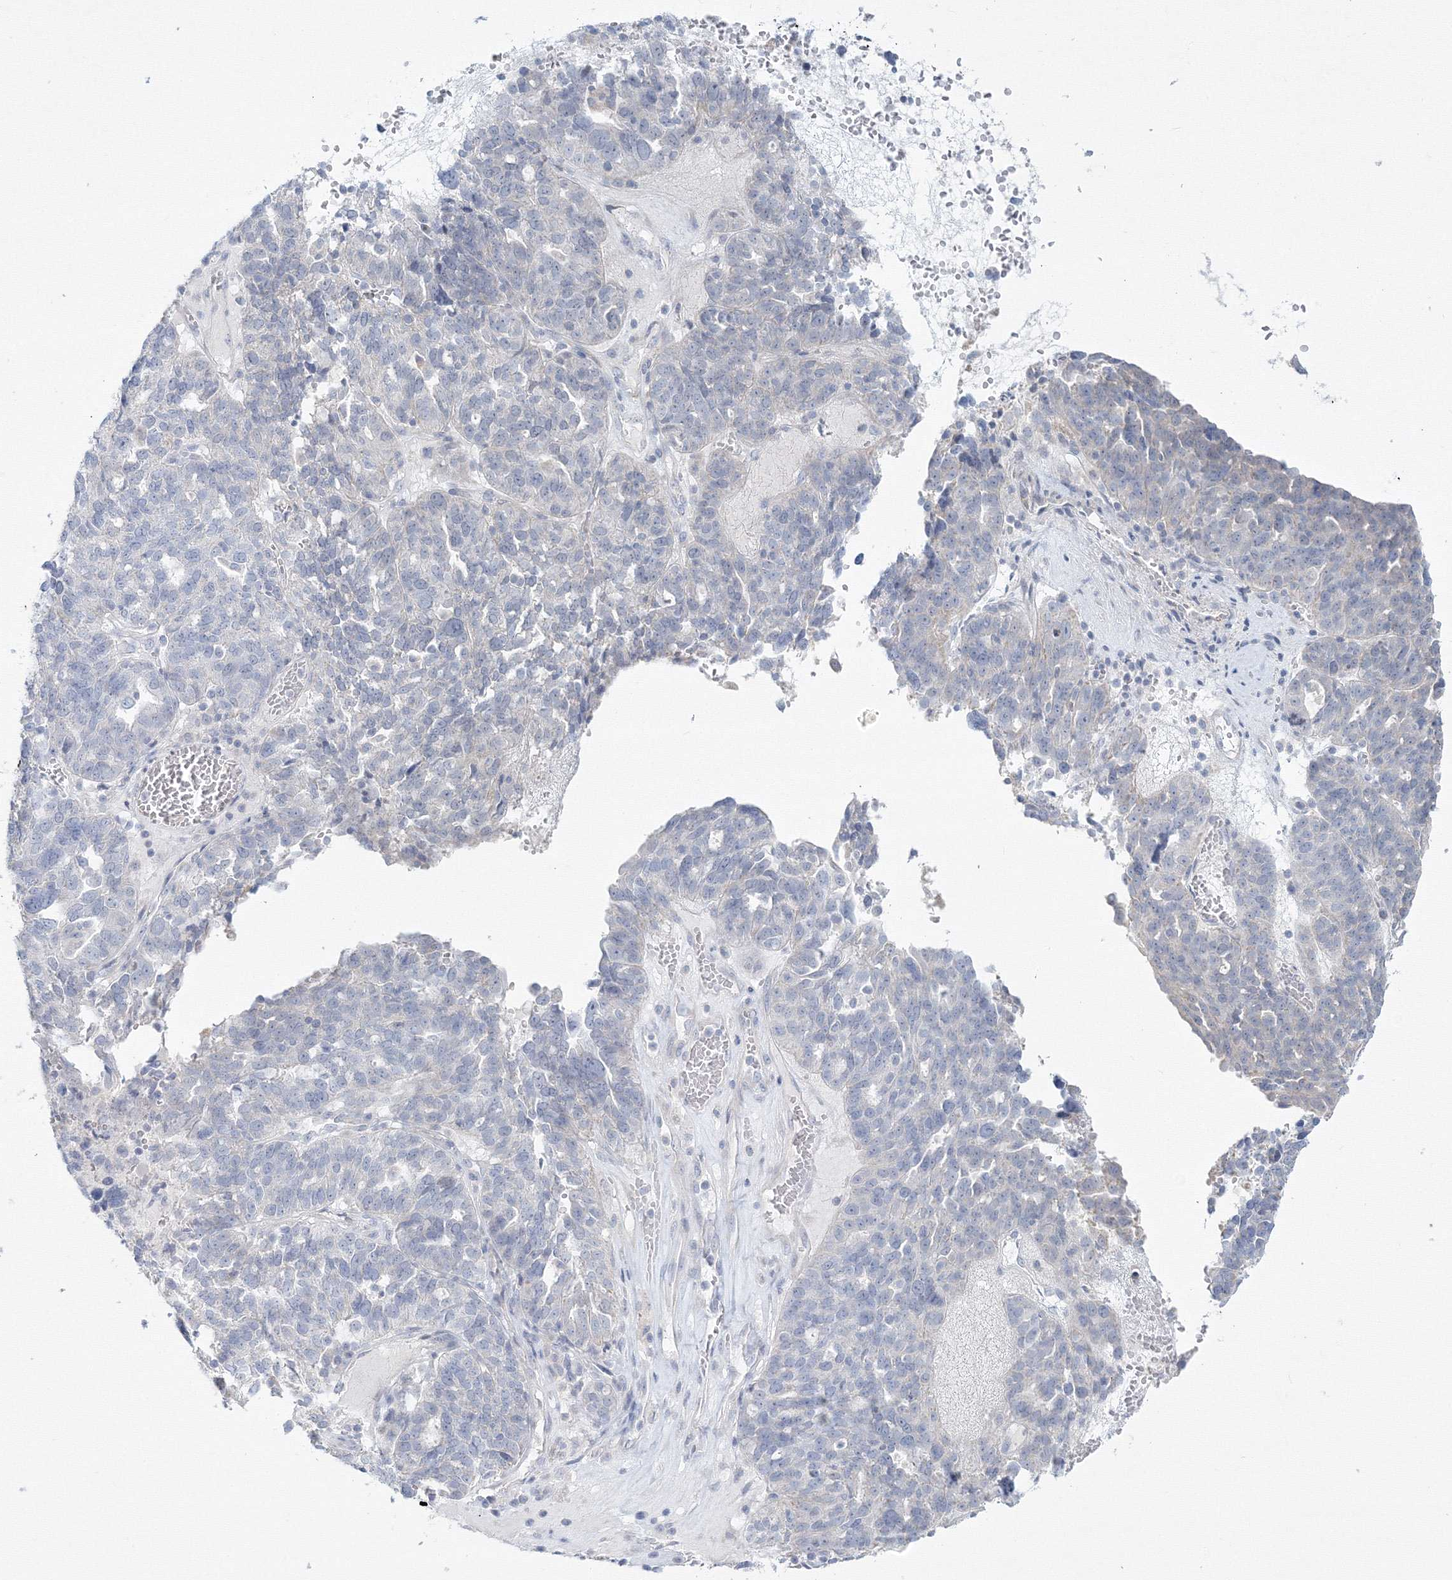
{"staining": {"intensity": "negative", "quantity": "none", "location": "none"}, "tissue": "ovarian cancer", "cell_type": "Tumor cells", "image_type": "cancer", "snomed": [{"axis": "morphology", "description": "Cystadenocarcinoma, serous, NOS"}, {"axis": "topography", "description": "Ovary"}], "caption": "Tumor cells show no significant staining in ovarian cancer (serous cystadenocarcinoma). Nuclei are stained in blue.", "gene": "WDR49", "patient": {"sex": "female", "age": 59}}